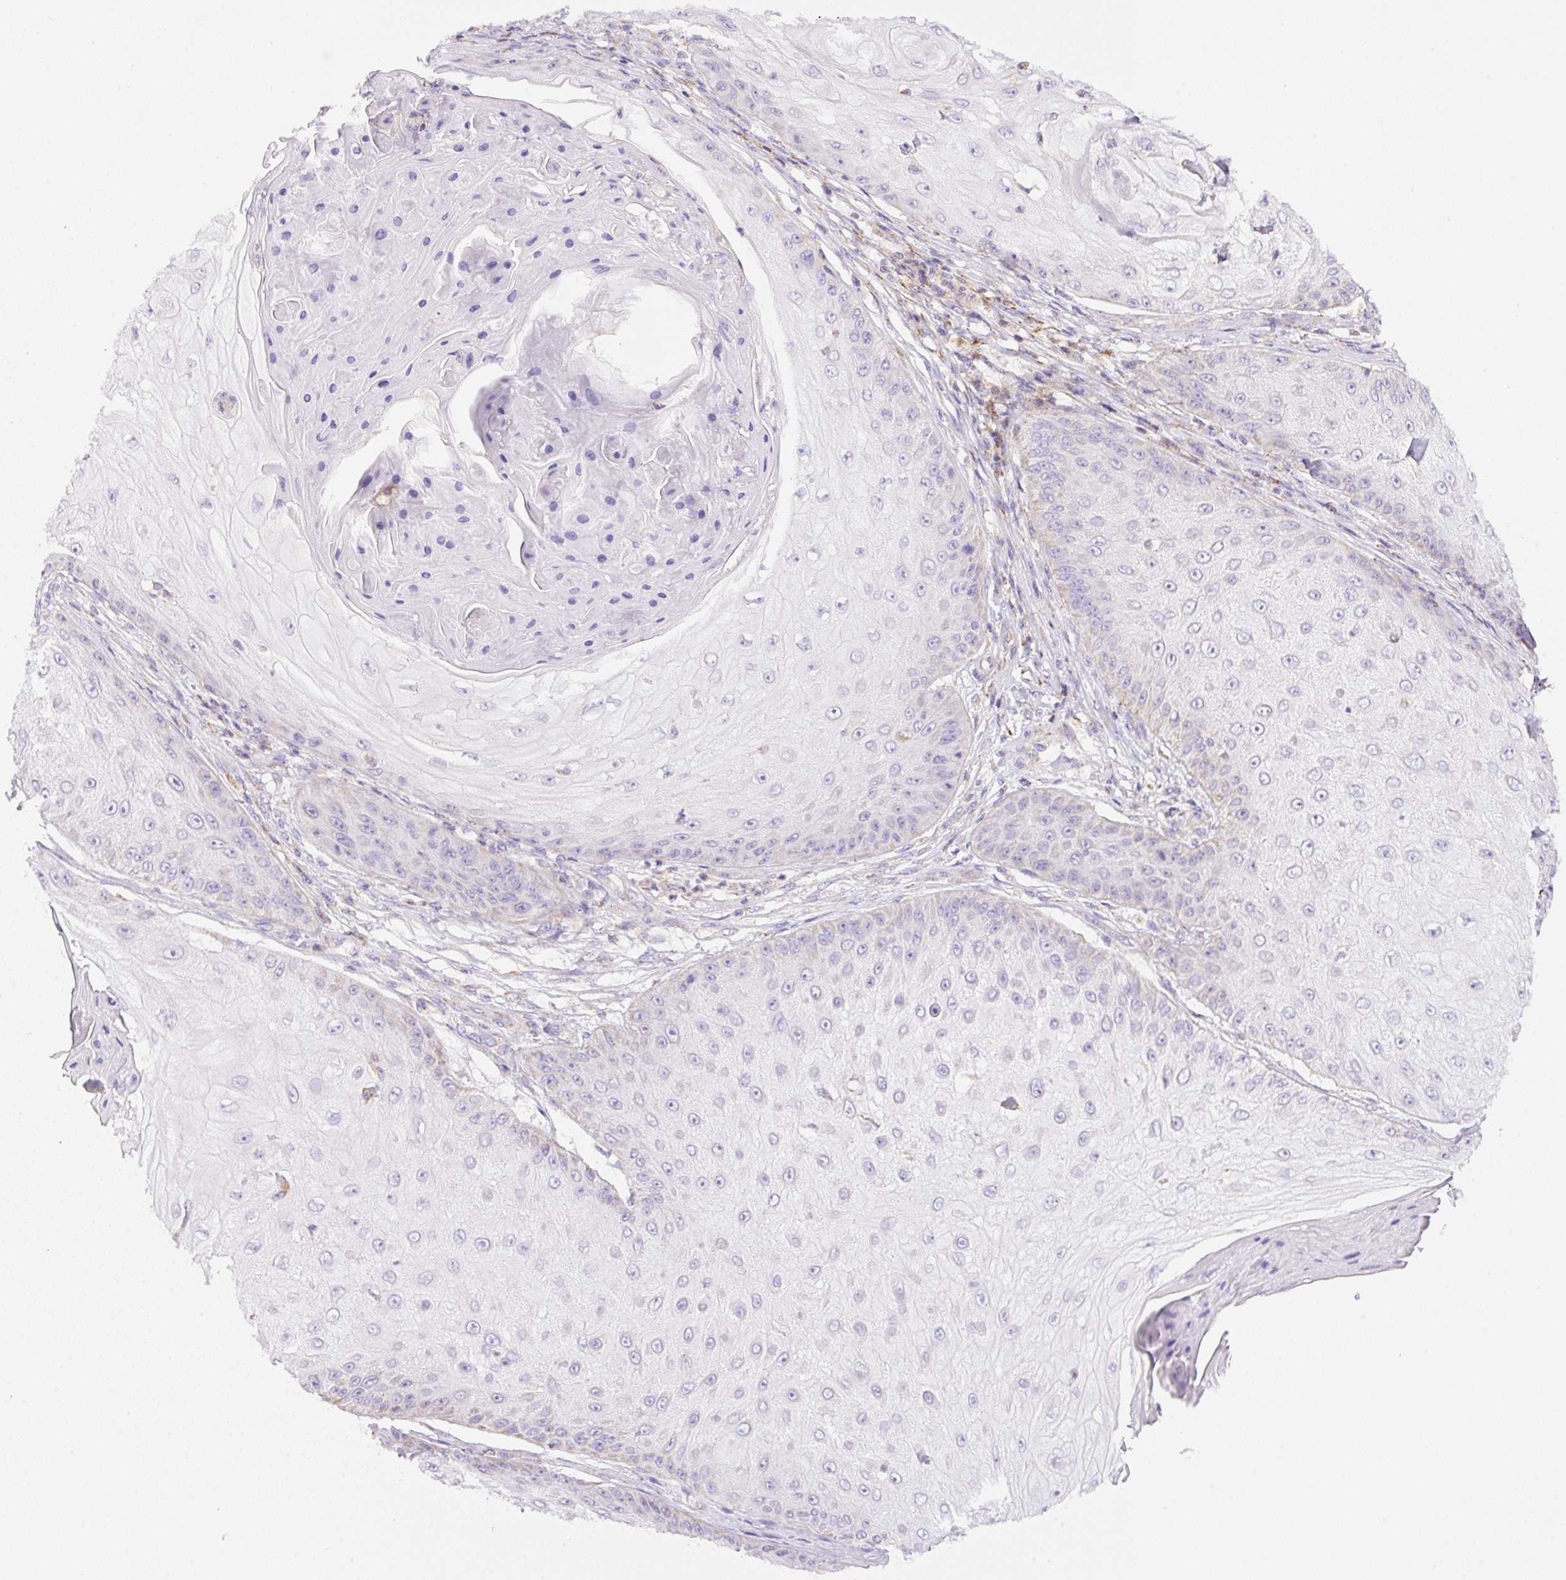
{"staining": {"intensity": "negative", "quantity": "none", "location": "none"}, "tissue": "skin cancer", "cell_type": "Tumor cells", "image_type": "cancer", "snomed": [{"axis": "morphology", "description": "Squamous cell carcinoma, NOS"}, {"axis": "topography", "description": "Skin"}], "caption": "DAB (3,3'-diaminobenzidine) immunohistochemical staining of skin squamous cell carcinoma reveals no significant positivity in tumor cells.", "gene": "NF1", "patient": {"sex": "male", "age": 70}}